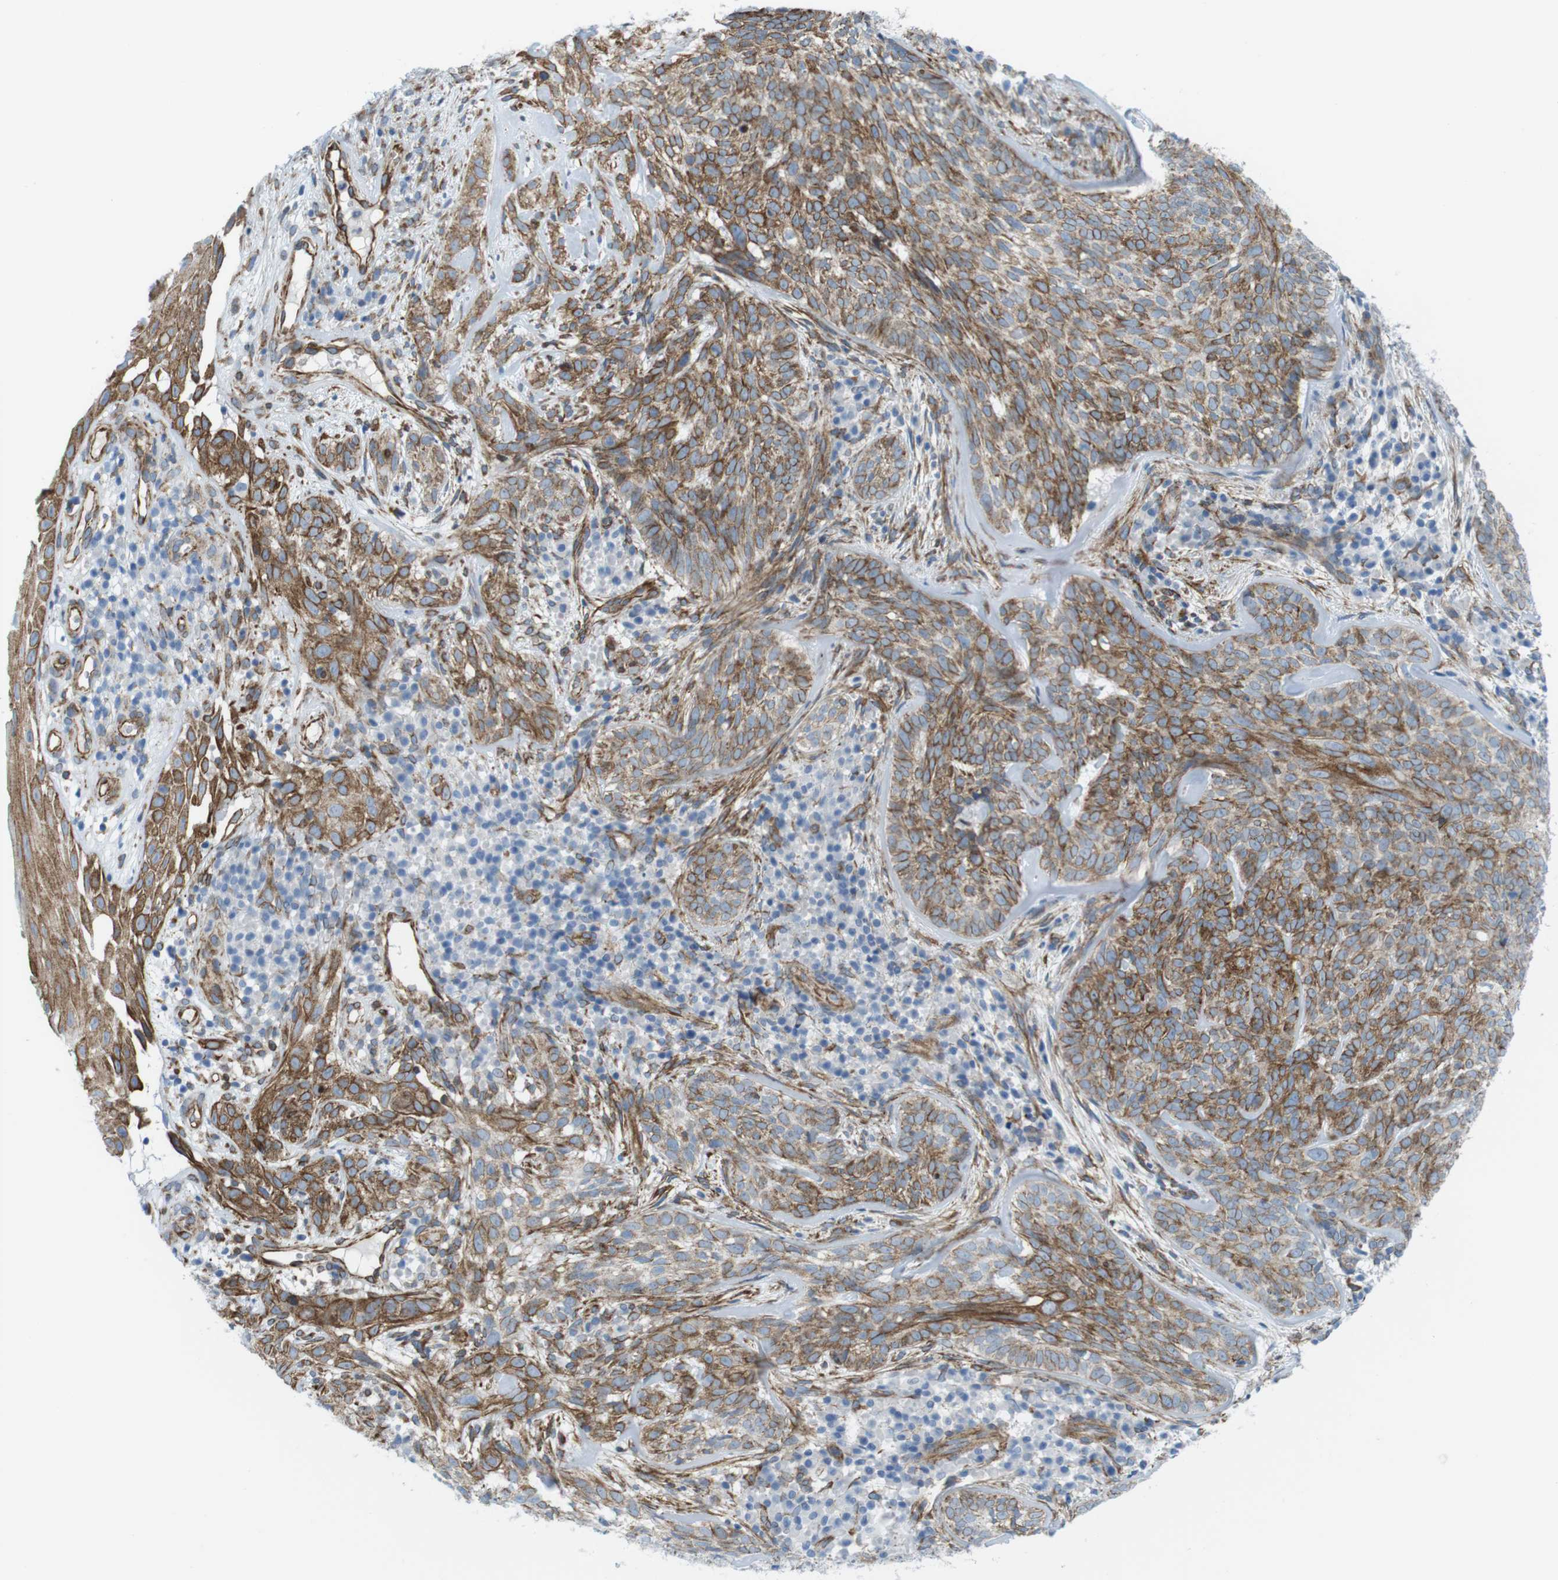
{"staining": {"intensity": "moderate", "quantity": ">75%", "location": "cytoplasmic/membranous"}, "tissue": "skin cancer", "cell_type": "Tumor cells", "image_type": "cancer", "snomed": [{"axis": "morphology", "description": "Basal cell carcinoma"}, {"axis": "topography", "description": "Skin"}], "caption": "Immunohistochemical staining of skin basal cell carcinoma shows medium levels of moderate cytoplasmic/membranous staining in about >75% of tumor cells.", "gene": "MYH9", "patient": {"sex": "male", "age": 72}}